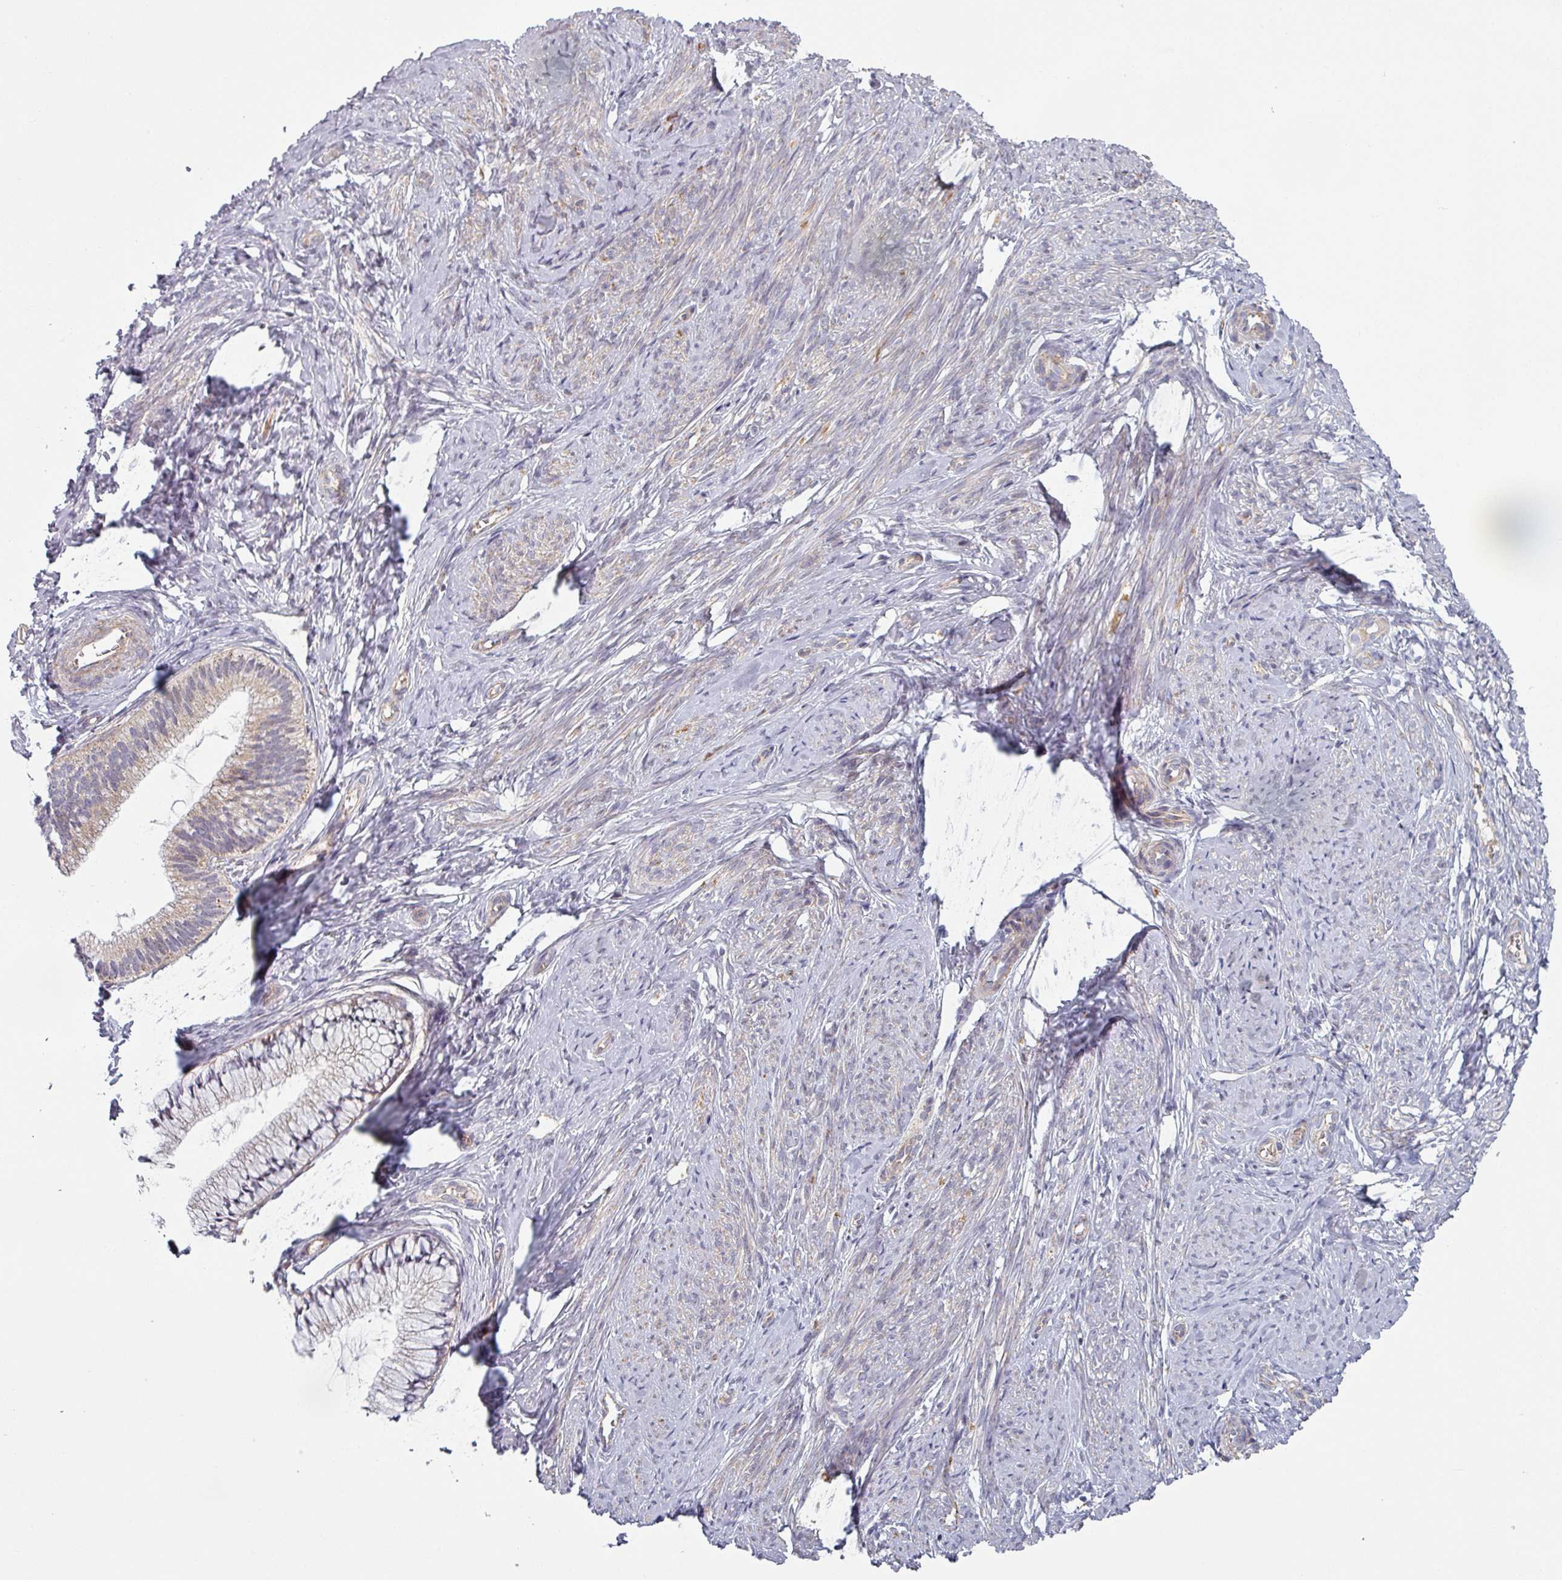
{"staining": {"intensity": "moderate", "quantity": "25%-75%", "location": "cytoplasmic/membranous"}, "tissue": "cervix", "cell_type": "Glandular cells", "image_type": "normal", "snomed": [{"axis": "morphology", "description": "Normal tissue, NOS"}, {"axis": "topography", "description": "Cervix"}], "caption": "Immunohistochemical staining of normal human cervix displays 25%-75% levels of moderate cytoplasmic/membranous protein positivity in approximately 25%-75% of glandular cells.", "gene": "PLEKHJ1", "patient": {"sex": "female", "age": 36}}